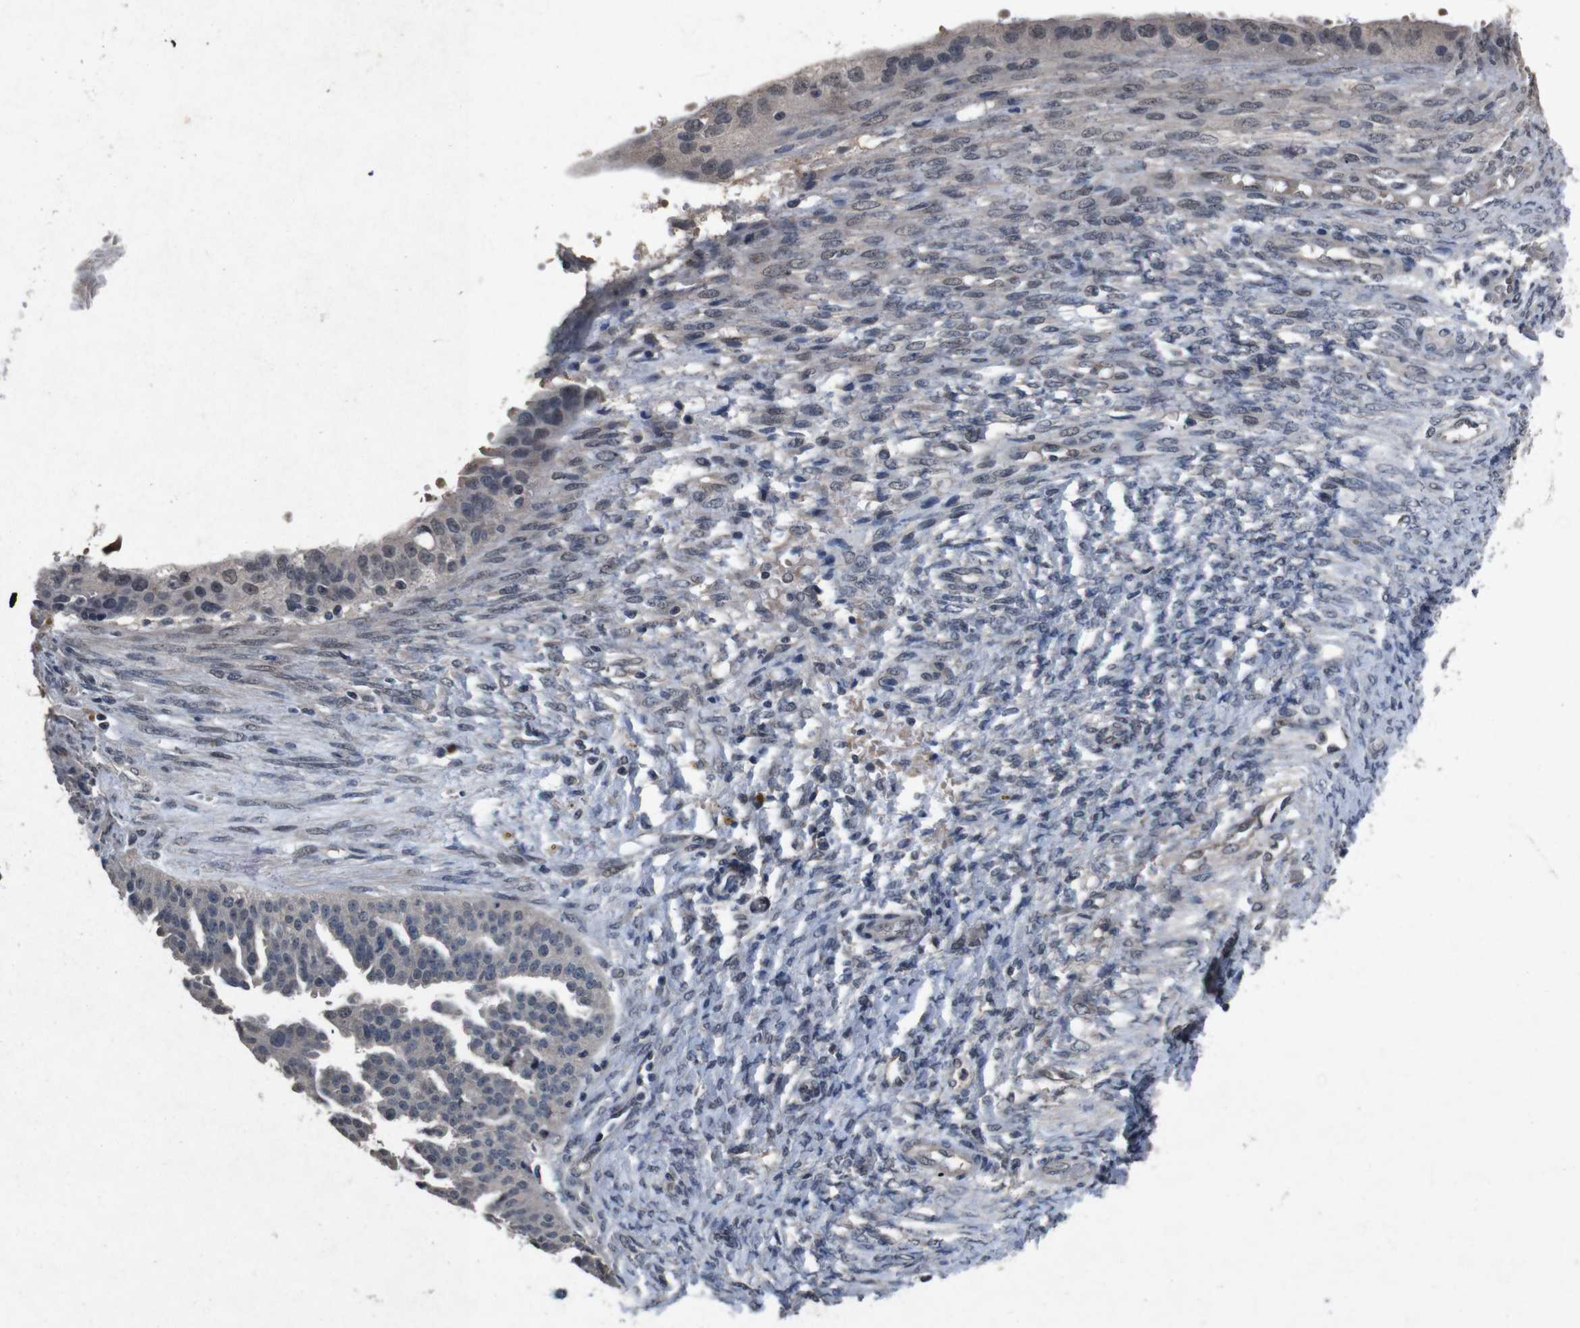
{"staining": {"intensity": "negative", "quantity": "none", "location": "none"}, "tissue": "ovarian cancer", "cell_type": "Tumor cells", "image_type": "cancer", "snomed": [{"axis": "morphology", "description": "Cystadenocarcinoma, serous, NOS"}, {"axis": "topography", "description": "Ovary"}], "caption": "Tumor cells are negative for protein expression in human ovarian cancer (serous cystadenocarcinoma). (DAB (3,3'-diaminobenzidine) IHC, high magnification).", "gene": "AKT3", "patient": {"sex": "female", "age": 58}}